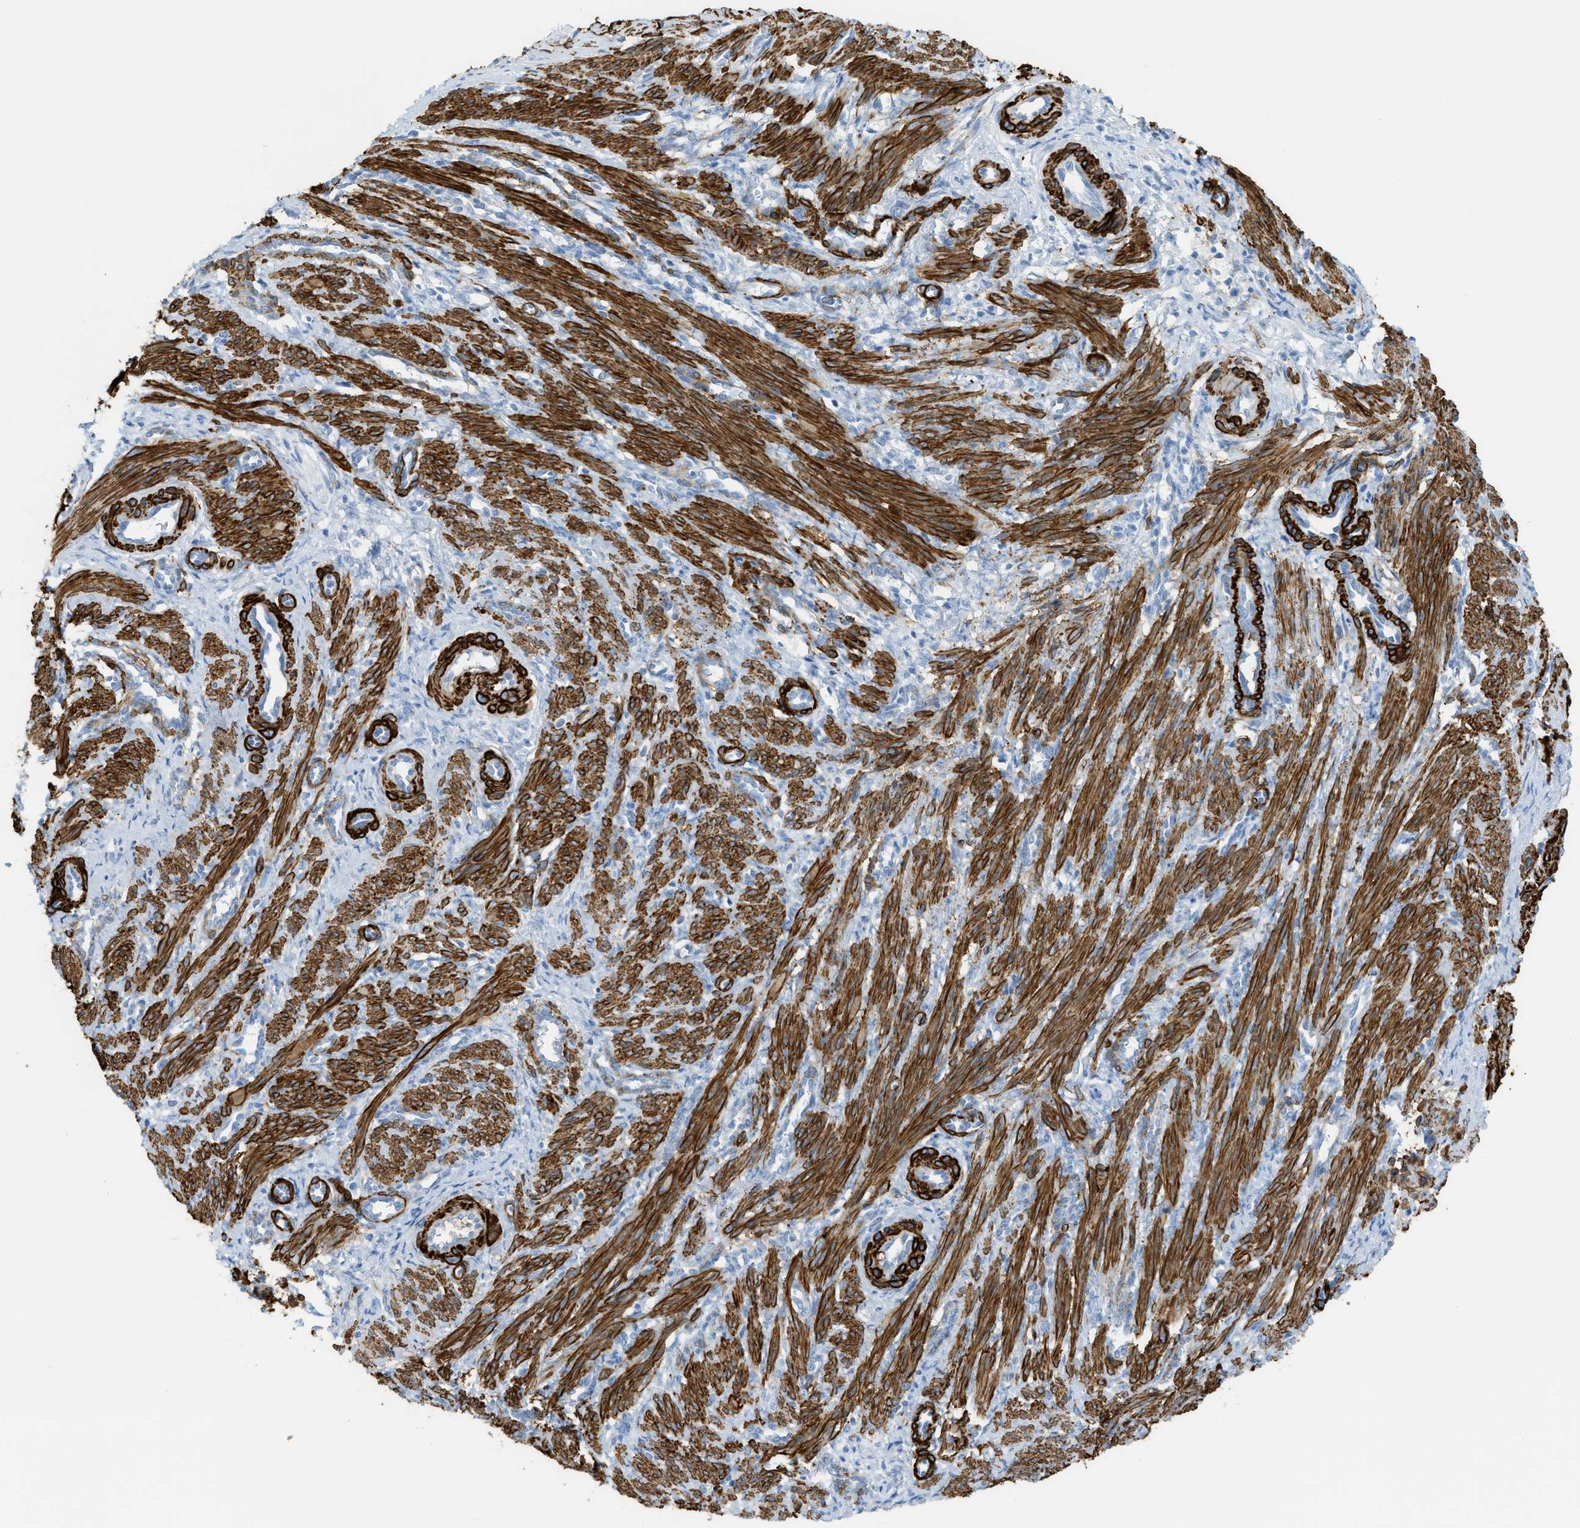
{"staining": {"intensity": "strong", "quantity": ">75%", "location": "cytoplasmic/membranous"}, "tissue": "smooth muscle", "cell_type": "Smooth muscle cells", "image_type": "normal", "snomed": [{"axis": "morphology", "description": "Normal tissue, NOS"}, {"axis": "topography", "description": "Endometrium"}], "caption": "The histopathology image shows immunohistochemical staining of unremarkable smooth muscle. There is strong cytoplasmic/membranous staining is seen in approximately >75% of smooth muscle cells. (DAB (3,3'-diaminobenzidine) IHC with brightfield microscopy, high magnification).", "gene": "MYH11", "patient": {"sex": "female", "age": 33}}